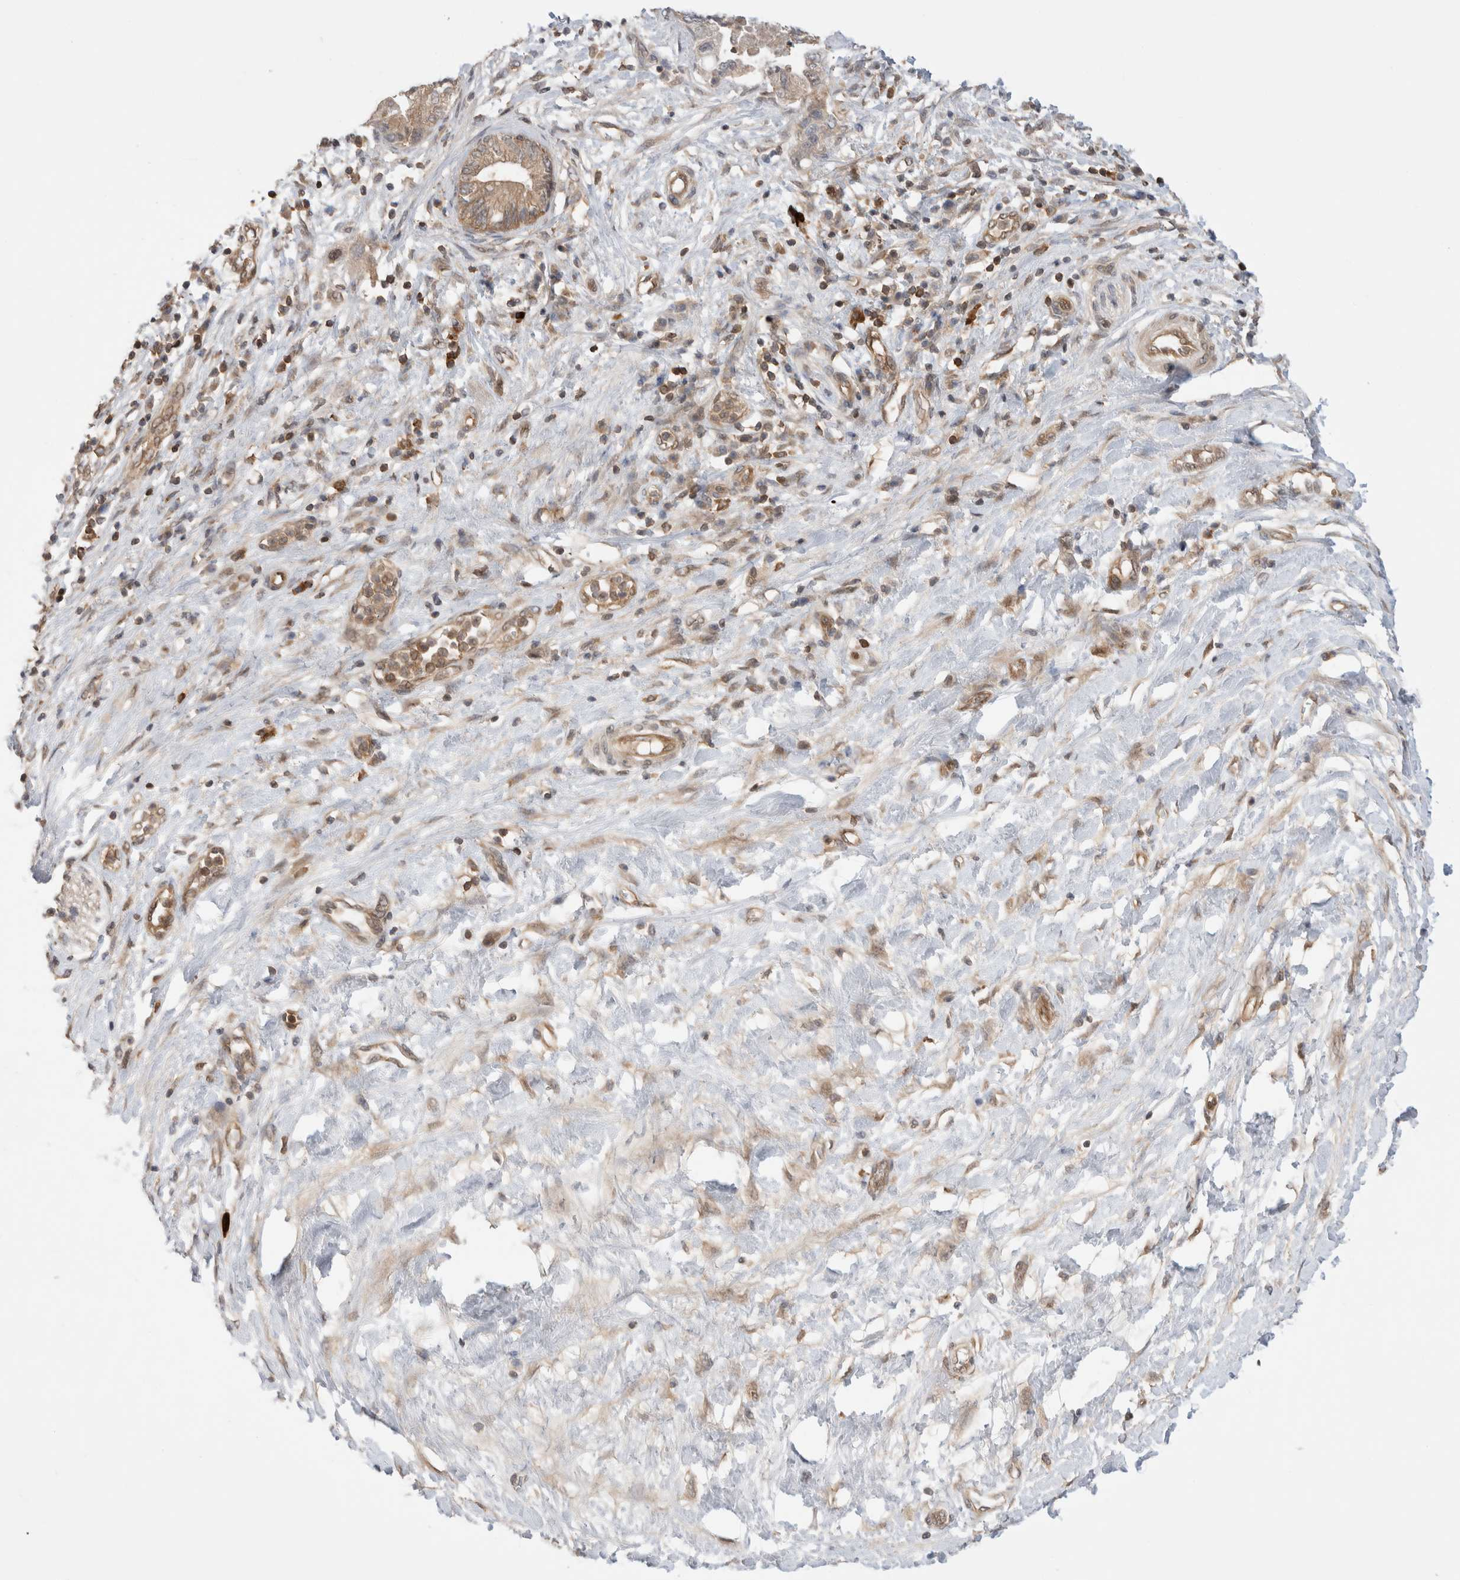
{"staining": {"intensity": "moderate", "quantity": ">75%", "location": "cytoplasmic/membranous"}, "tissue": "pancreatic cancer", "cell_type": "Tumor cells", "image_type": "cancer", "snomed": [{"axis": "morphology", "description": "Adenocarcinoma, NOS"}, {"axis": "topography", "description": "Pancreas"}], "caption": "Adenocarcinoma (pancreatic) tissue shows moderate cytoplasmic/membranous expression in approximately >75% of tumor cells, visualized by immunohistochemistry.", "gene": "NFKB1", "patient": {"sex": "female", "age": 73}}